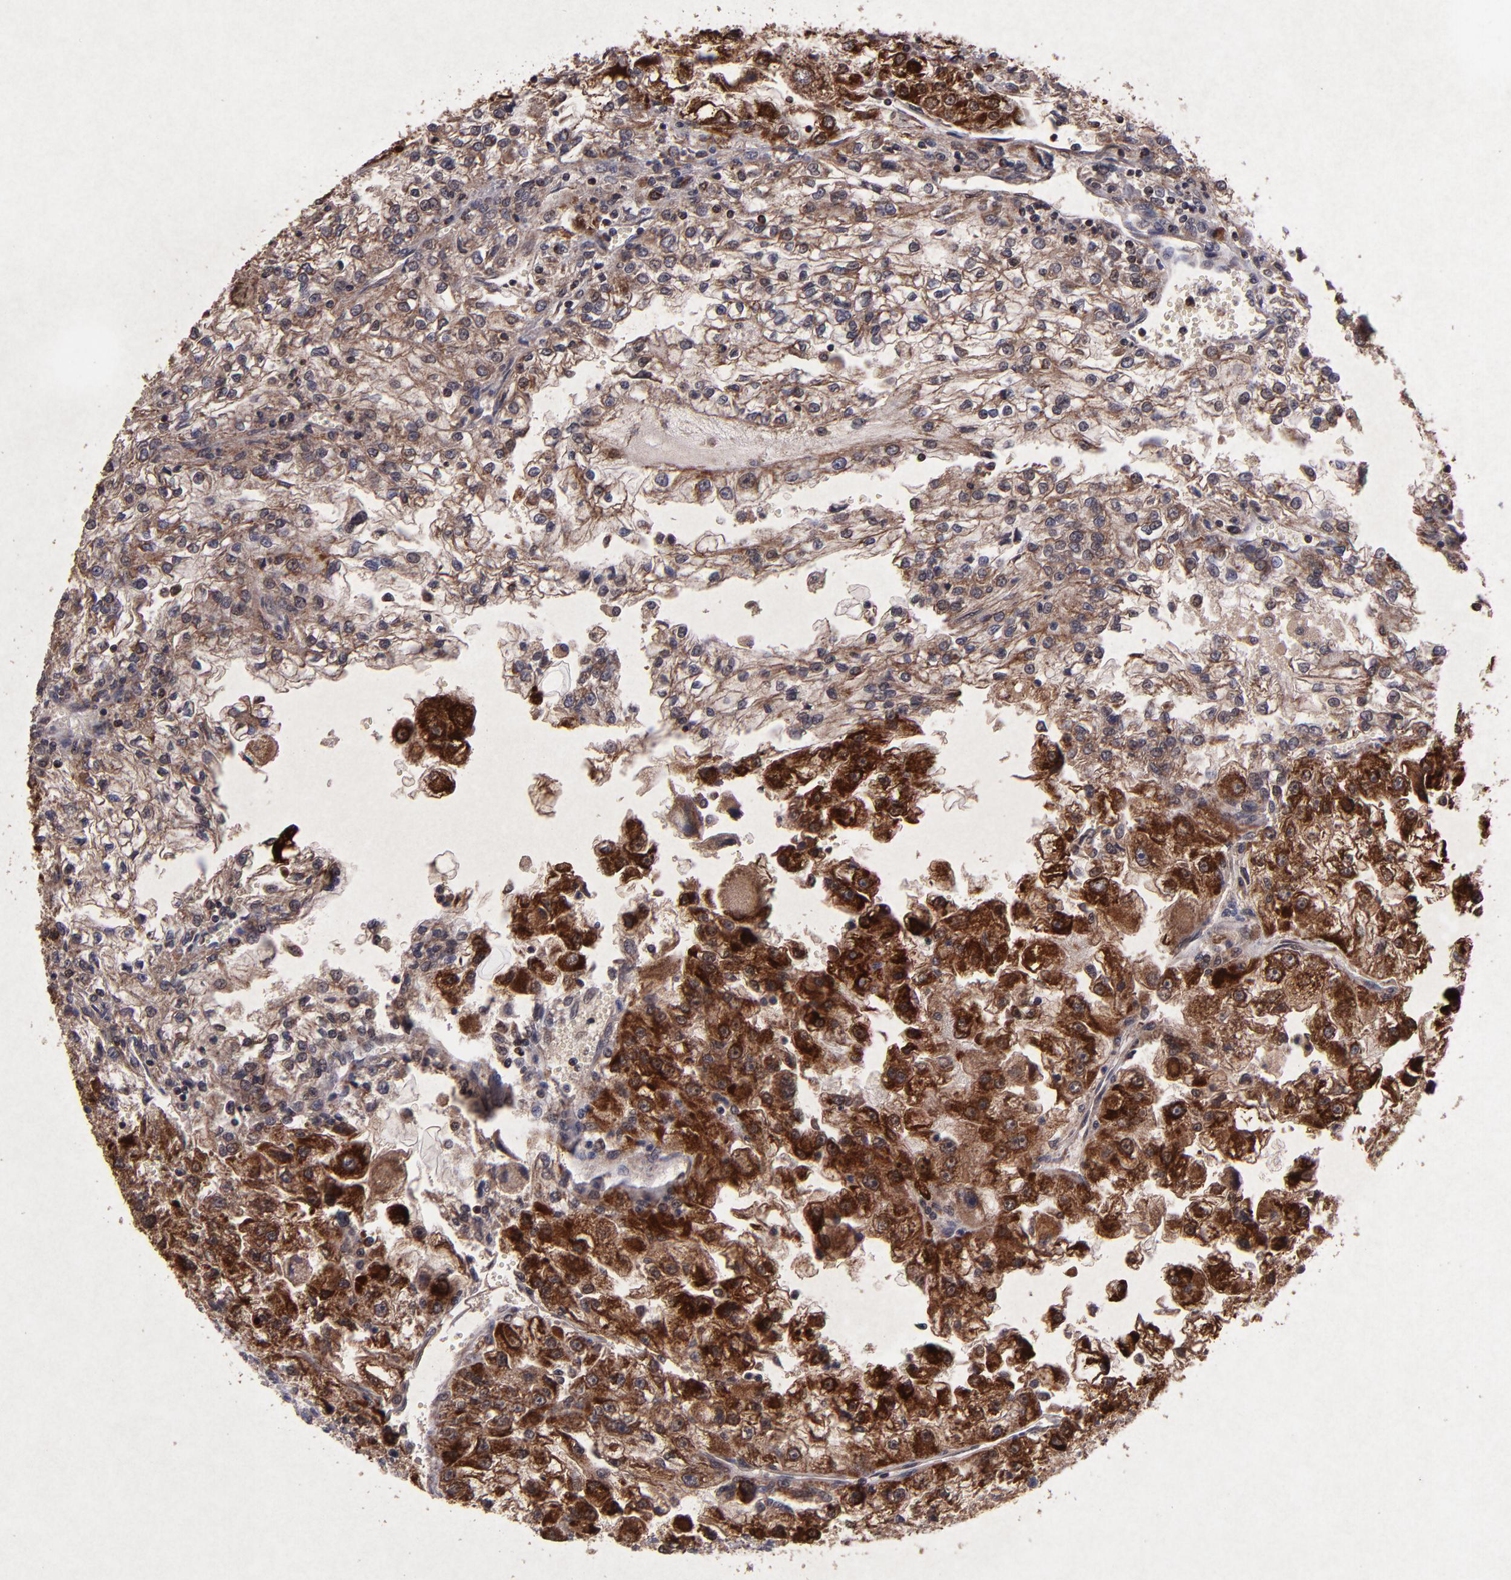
{"staining": {"intensity": "strong", "quantity": "25%-75%", "location": "cytoplasmic/membranous"}, "tissue": "renal cancer", "cell_type": "Tumor cells", "image_type": "cancer", "snomed": [{"axis": "morphology", "description": "Adenocarcinoma, NOS"}, {"axis": "topography", "description": "Kidney"}], "caption": "Strong cytoplasmic/membranous positivity is identified in approximately 25%-75% of tumor cells in renal adenocarcinoma.", "gene": "TIMM9", "patient": {"sex": "female", "age": 83}}